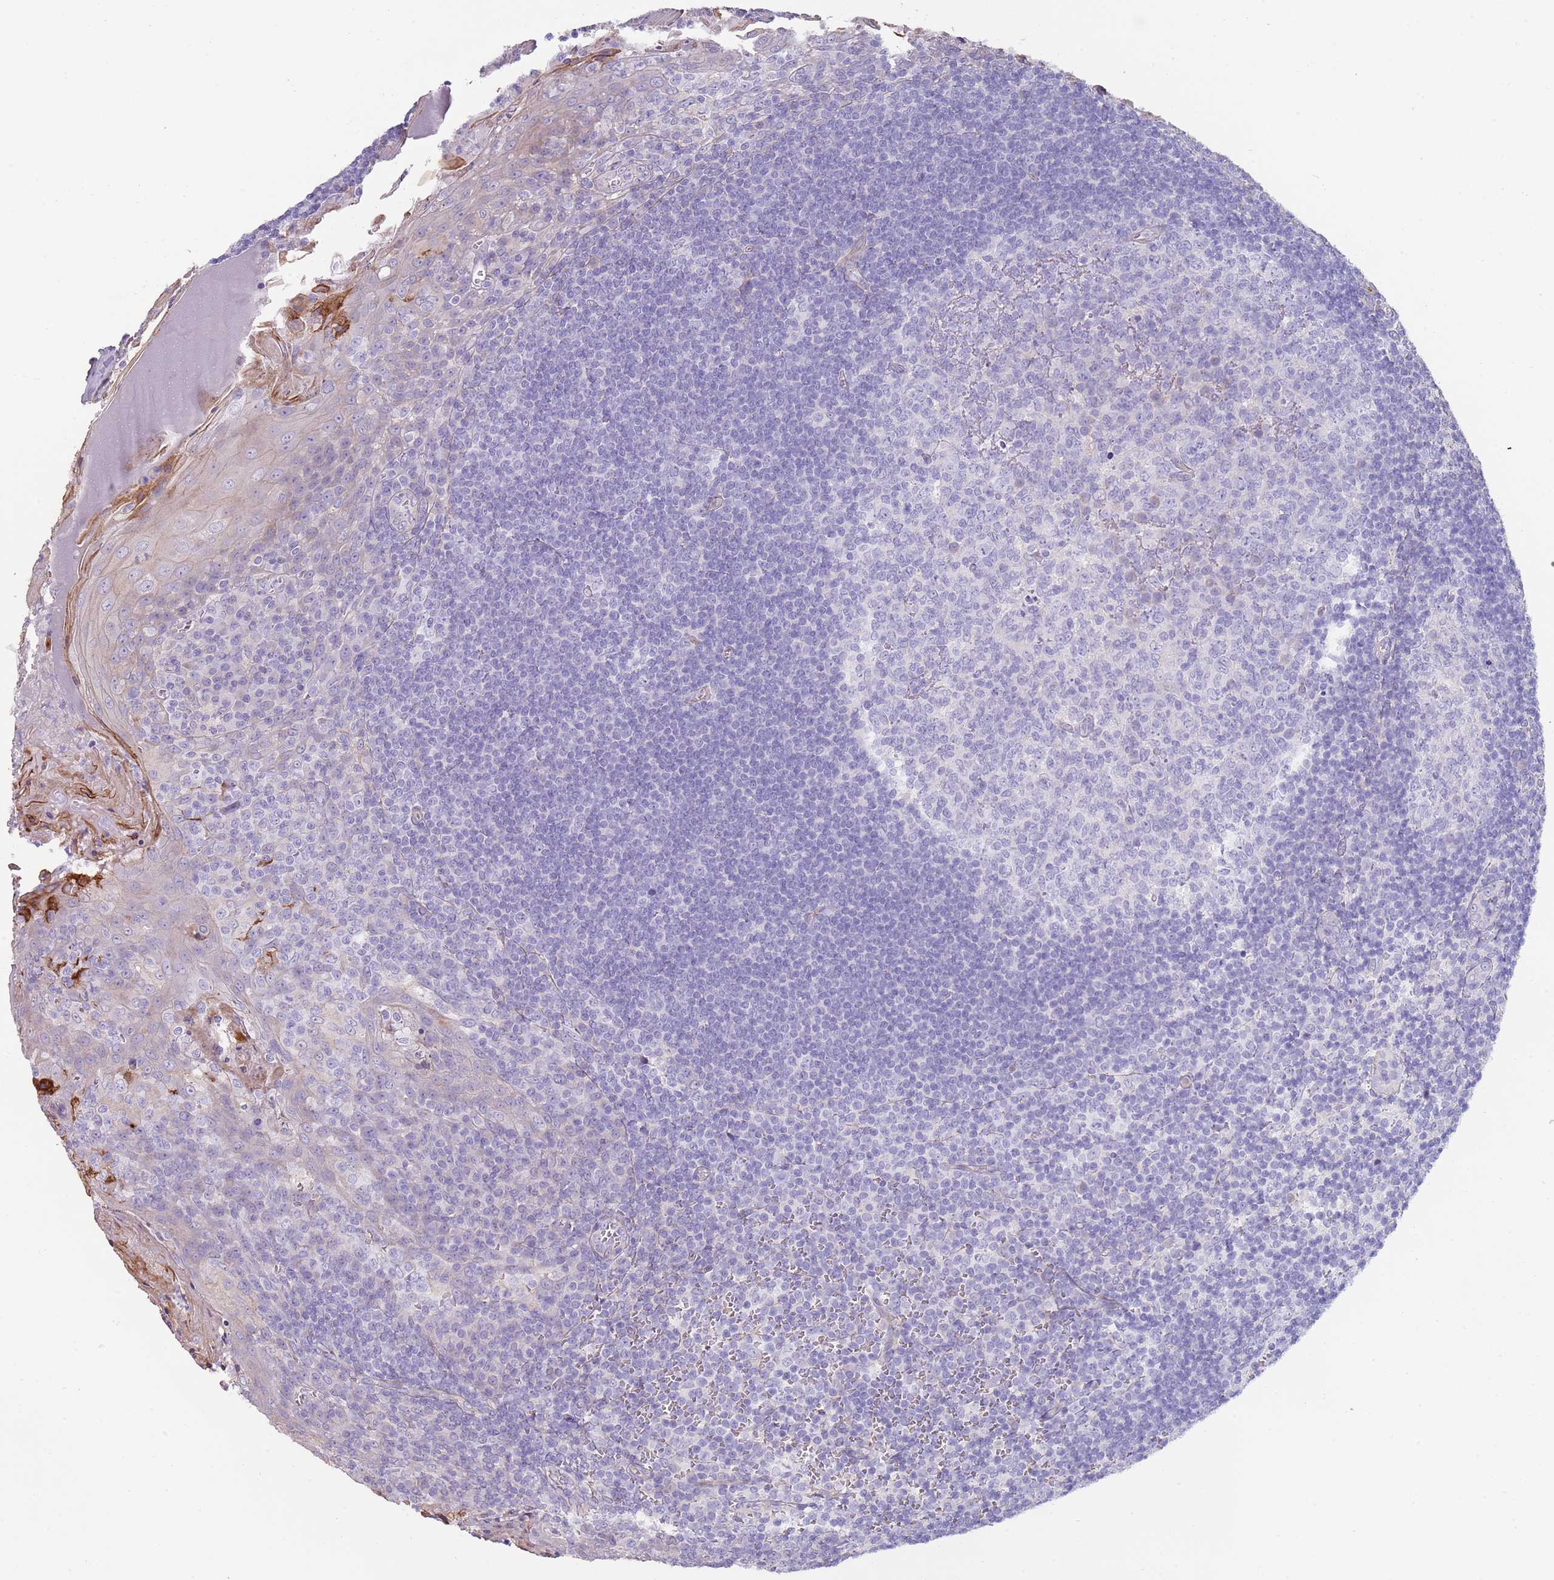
{"staining": {"intensity": "negative", "quantity": "none", "location": "none"}, "tissue": "tonsil", "cell_type": "Germinal center cells", "image_type": "normal", "snomed": [{"axis": "morphology", "description": "Normal tissue, NOS"}, {"axis": "topography", "description": "Tonsil"}], "caption": "Immunohistochemistry of benign human tonsil demonstrates no positivity in germinal center cells.", "gene": "ENSG00000271254", "patient": {"sex": "male", "age": 27}}